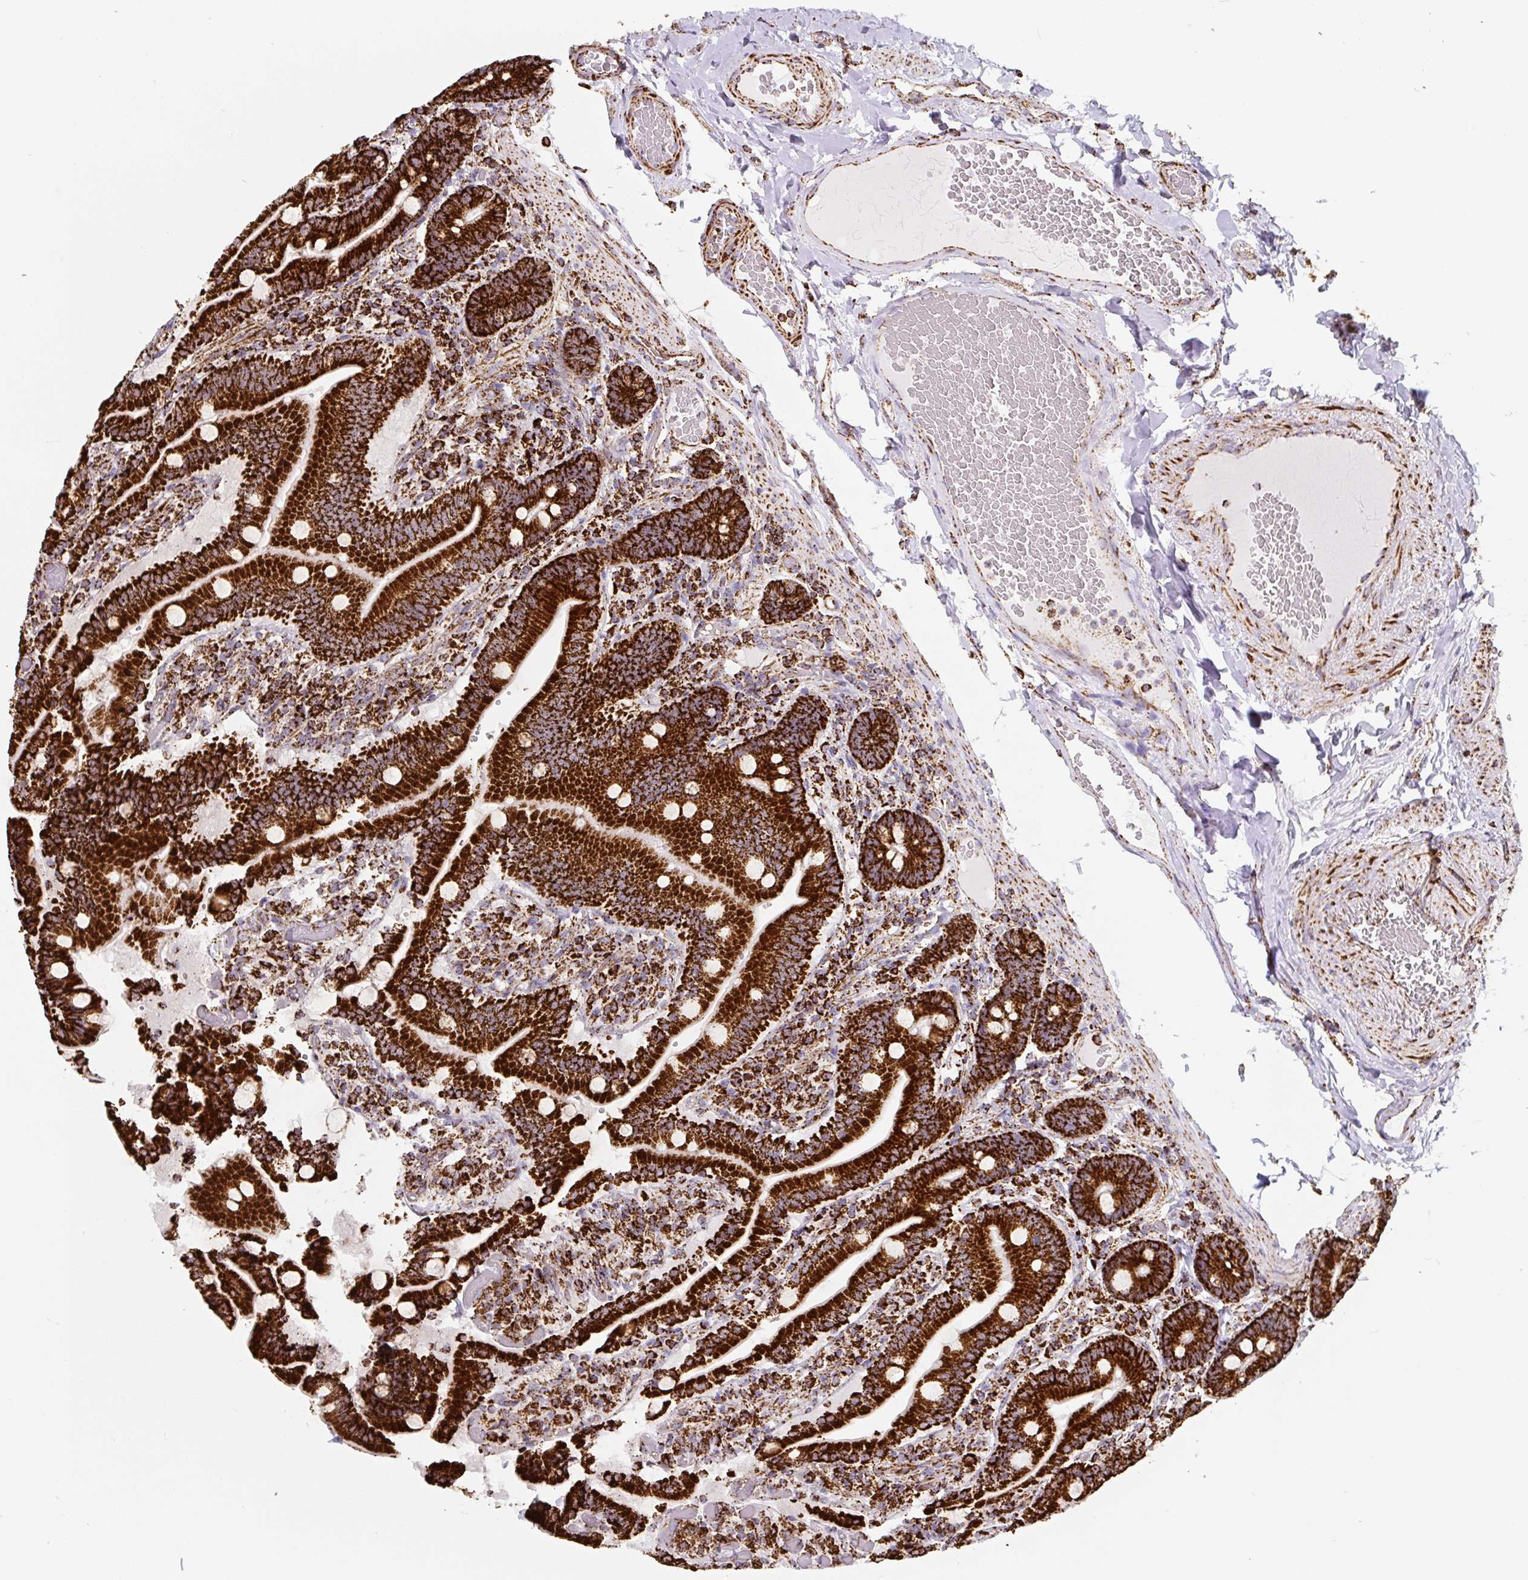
{"staining": {"intensity": "strong", "quantity": ">75%", "location": "cytoplasmic/membranous"}, "tissue": "duodenum", "cell_type": "Glandular cells", "image_type": "normal", "snomed": [{"axis": "morphology", "description": "Normal tissue, NOS"}, {"axis": "topography", "description": "Duodenum"}], "caption": "Human duodenum stained with a protein marker demonstrates strong staining in glandular cells.", "gene": "ATP5F1A", "patient": {"sex": "female", "age": 62}}